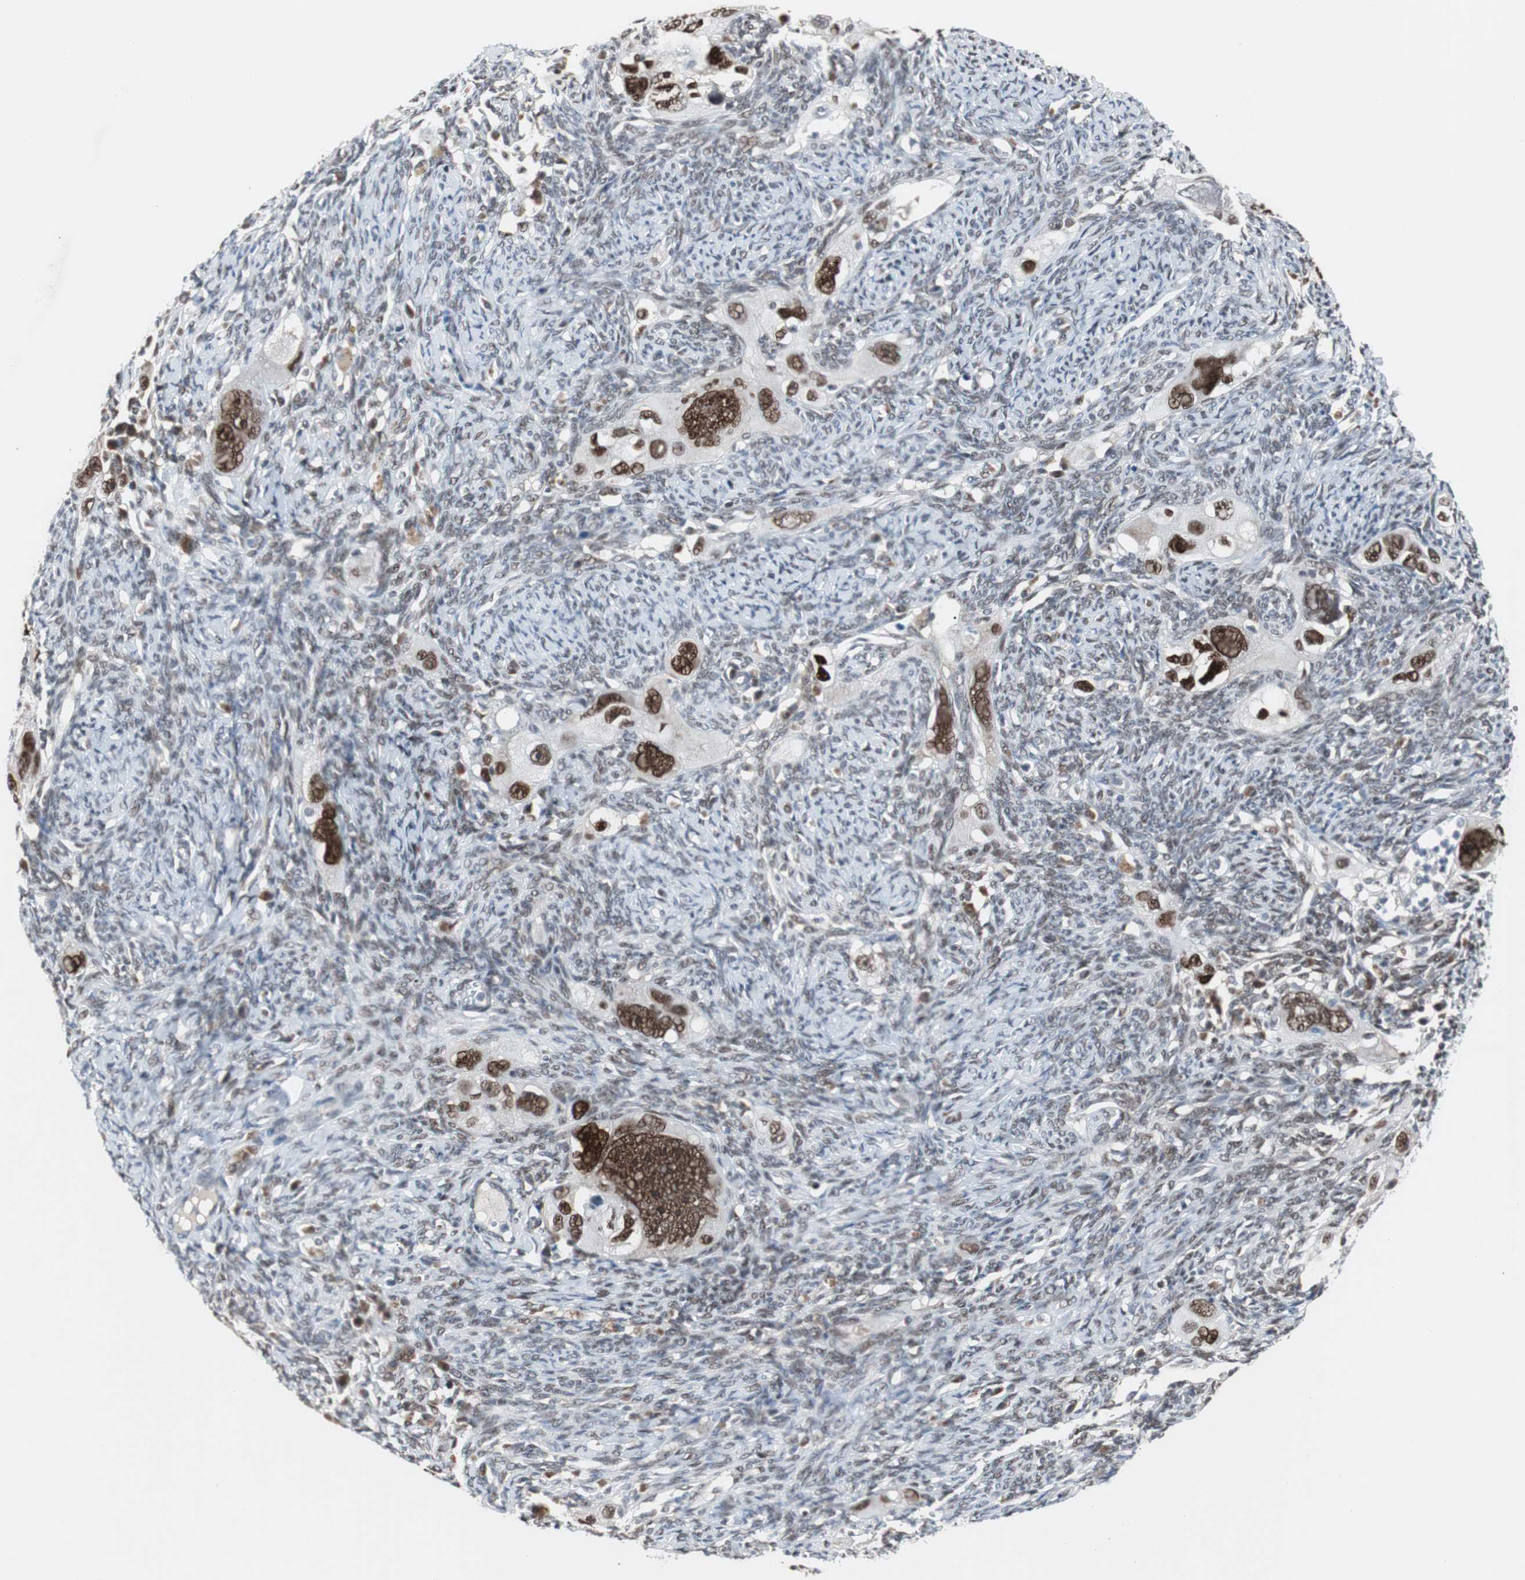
{"staining": {"intensity": "strong", "quantity": ">75%", "location": "nuclear"}, "tissue": "ovarian cancer", "cell_type": "Tumor cells", "image_type": "cancer", "snomed": [{"axis": "morphology", "description": "Normal tissue, NOS"}, {"axis": "morphology", "description": "Cystadenocarcinoma, serous, NOS"}, {"axis": "topography", "description": "Ovary"}], "caption": "This photomicrograph displays IHC staining of human serous cystadenocarcinoma (ovarian), with high strong nuclear staining in approximately >75% of tumor cells.", "gene": "ZHX2", "patient": {"sex": "female", "age": 62}}